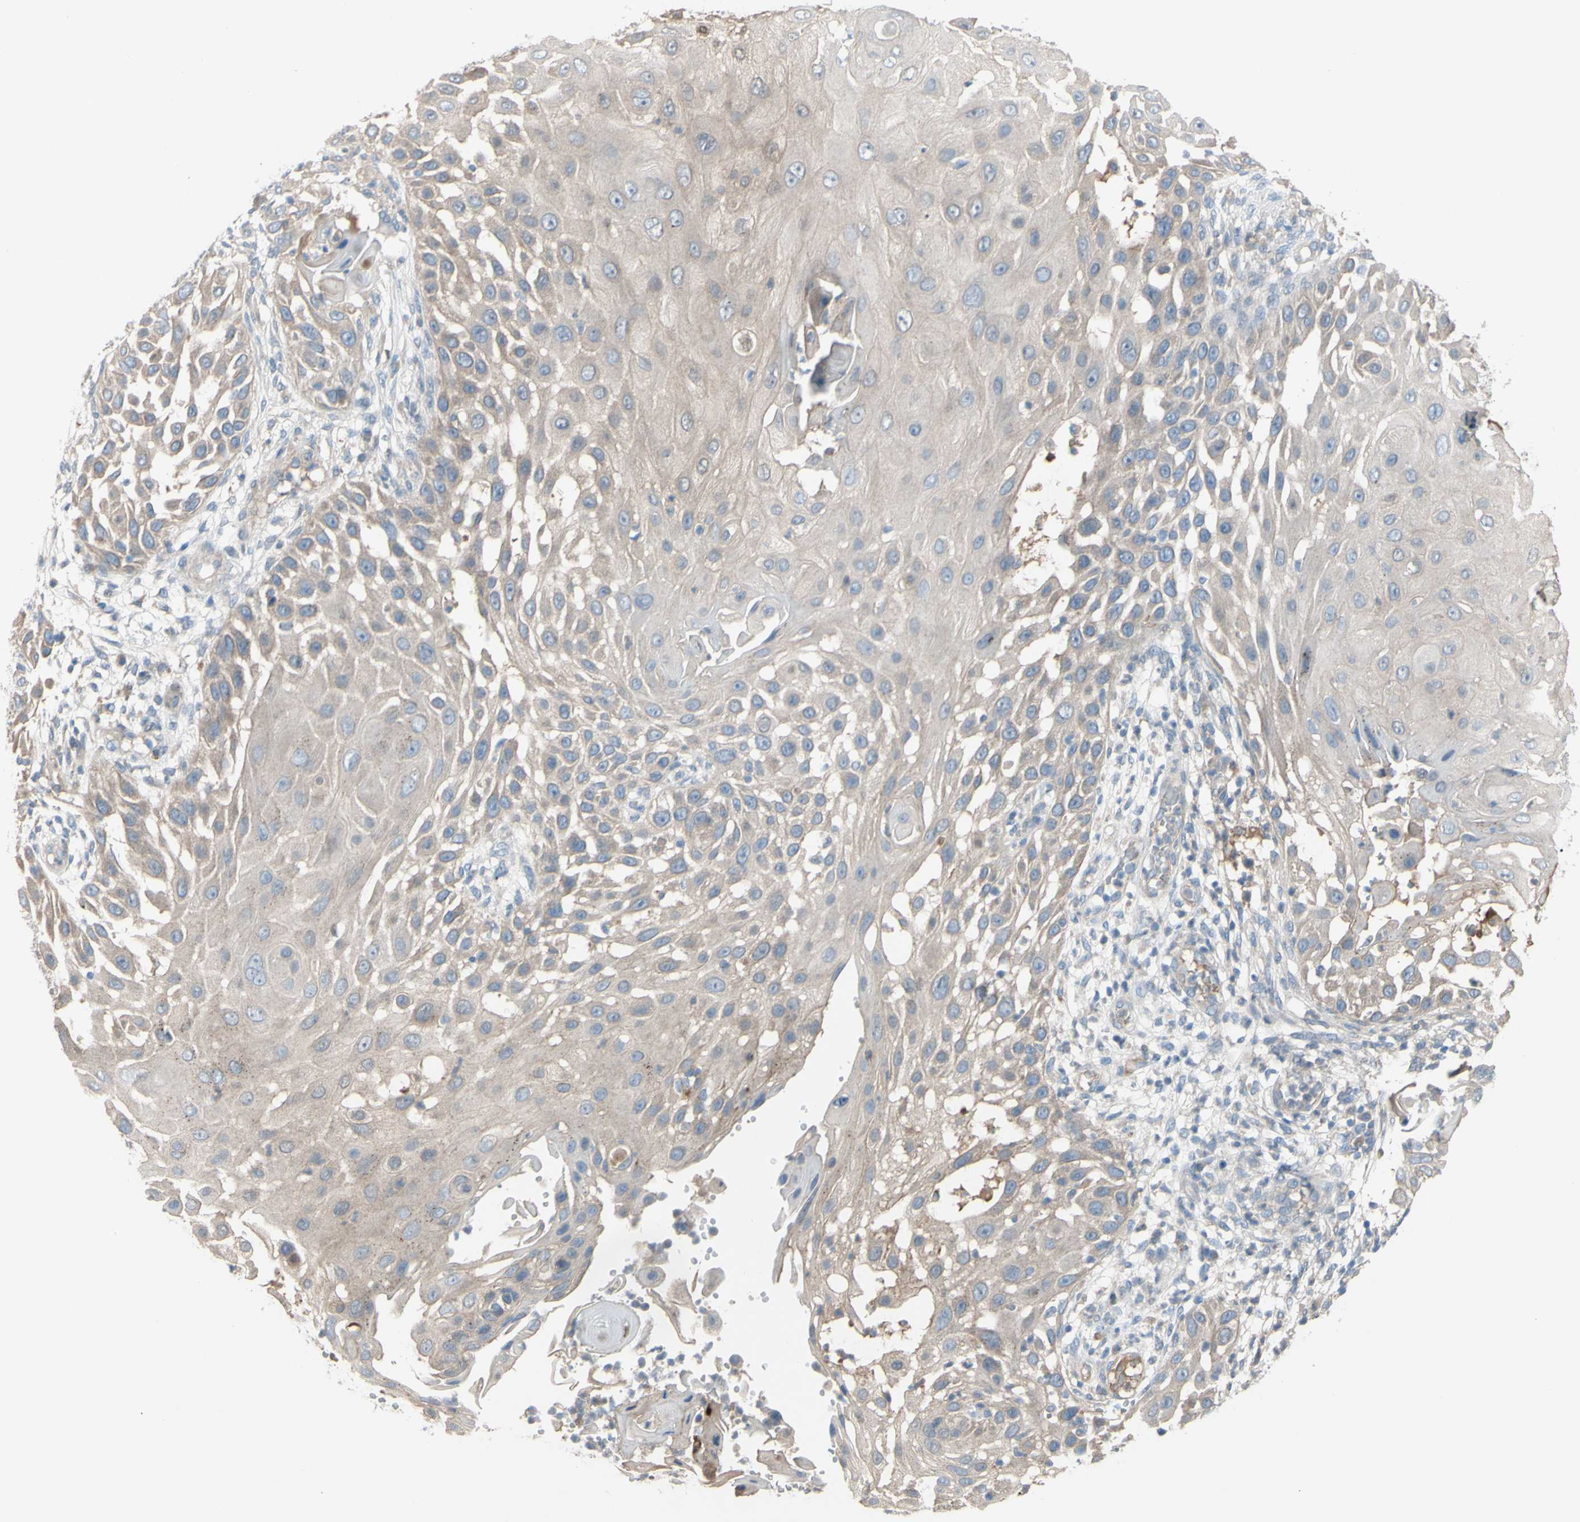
{"staining": {"intensity": "weak", "quantity": ">75%", "location": "cytoplasmic/membranous"}, "tissue": "skin cancer", "cell_type": "Tumor cells", "image_type": "cancer", "snomed": [{"axis": "morphology", "description": "Squamous cell carcinoma, NOS"}, {"axis": "topography", "description": "Skin"}], "caption": "Skin cancer stained for a protein reveals weak cytoplasmic/membranous positivity in tumor cells. Nuclei are stained in blue.", "gene": "AFP", "patient": {"sex": "female", "age": 44}}